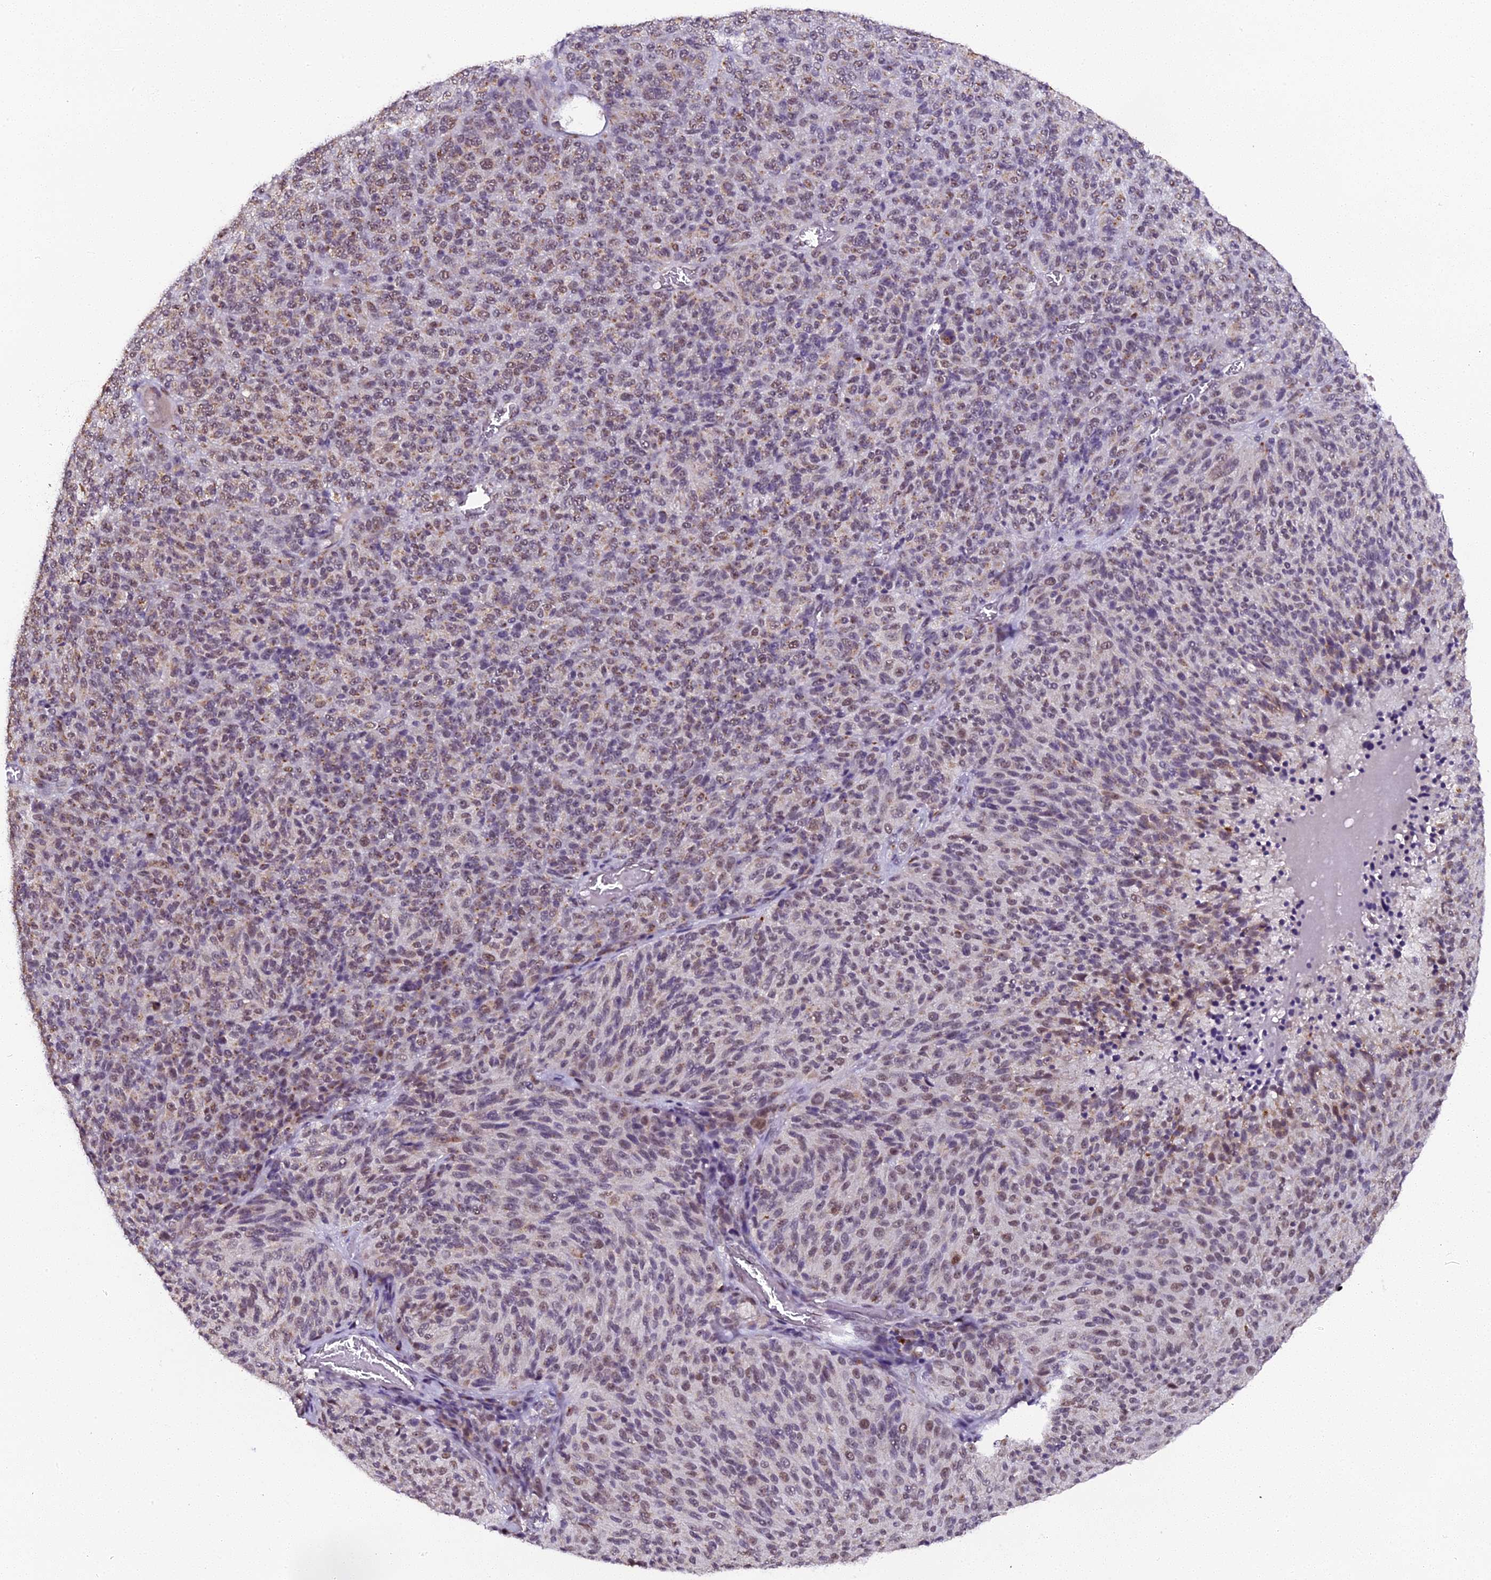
{"staining": {"intensity": "weak", "quantity": "25%-75%", "location": "nuclear"}, "tissue": "melanoma", "cell_type": "Tumor cells", "image_type": "cancer", "snomed": [{"axis": "morphology", "description": "Malignant melanoma, Metastatic site"}, {"axis": "topography", "description": "Brain"}], "caption": "This histopathology image shows immunohistochemistry (IHC) staining of melanoma, with low weak nuclear staining in about 25%-75% of tumor cells.", "gene": "NCBP1", "patient": {"sex": "female", "age": 56}}